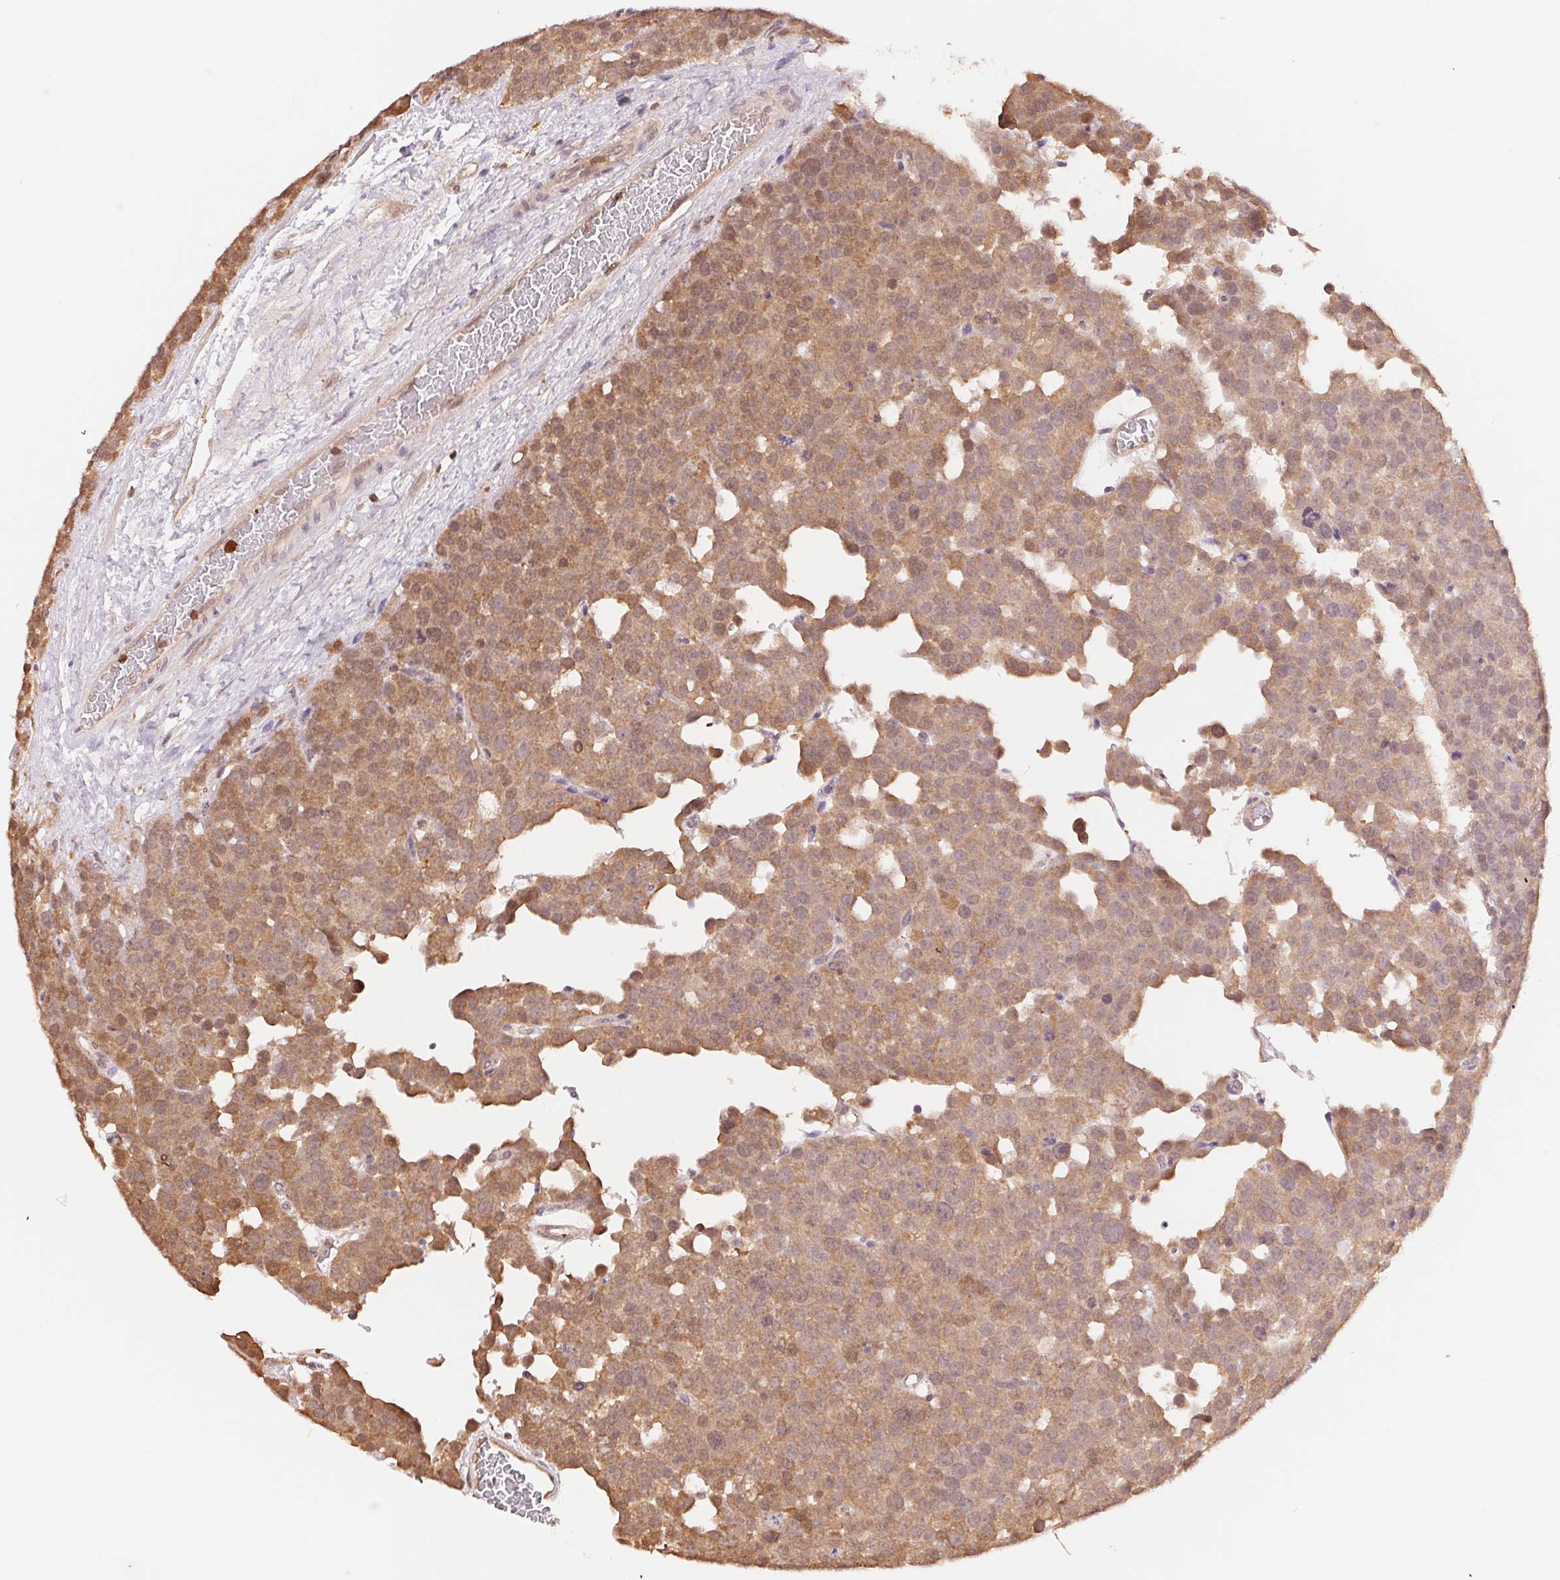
{"staining": {"intensity": "moderate", "quantity": ">75%", "location": "cytoplasmic/membranous,nuclear"}, "tissue": "testis cancer", "cell_type": "Tumor cells", "image_type": "cancer", "snomed": [{"axis": "morphology", "description": "Seminoma, NOS"}, {"axis": "topography", "description": "Testis"}], "caption": "Testis seminoma stained for a protein (brown) exhibits moderate cytoplasmic/membranous and nuclear positive positivity in about >75% of tumor cells.", "gene": "CDC123", "patient": {"sex": "male", "age": 71}}